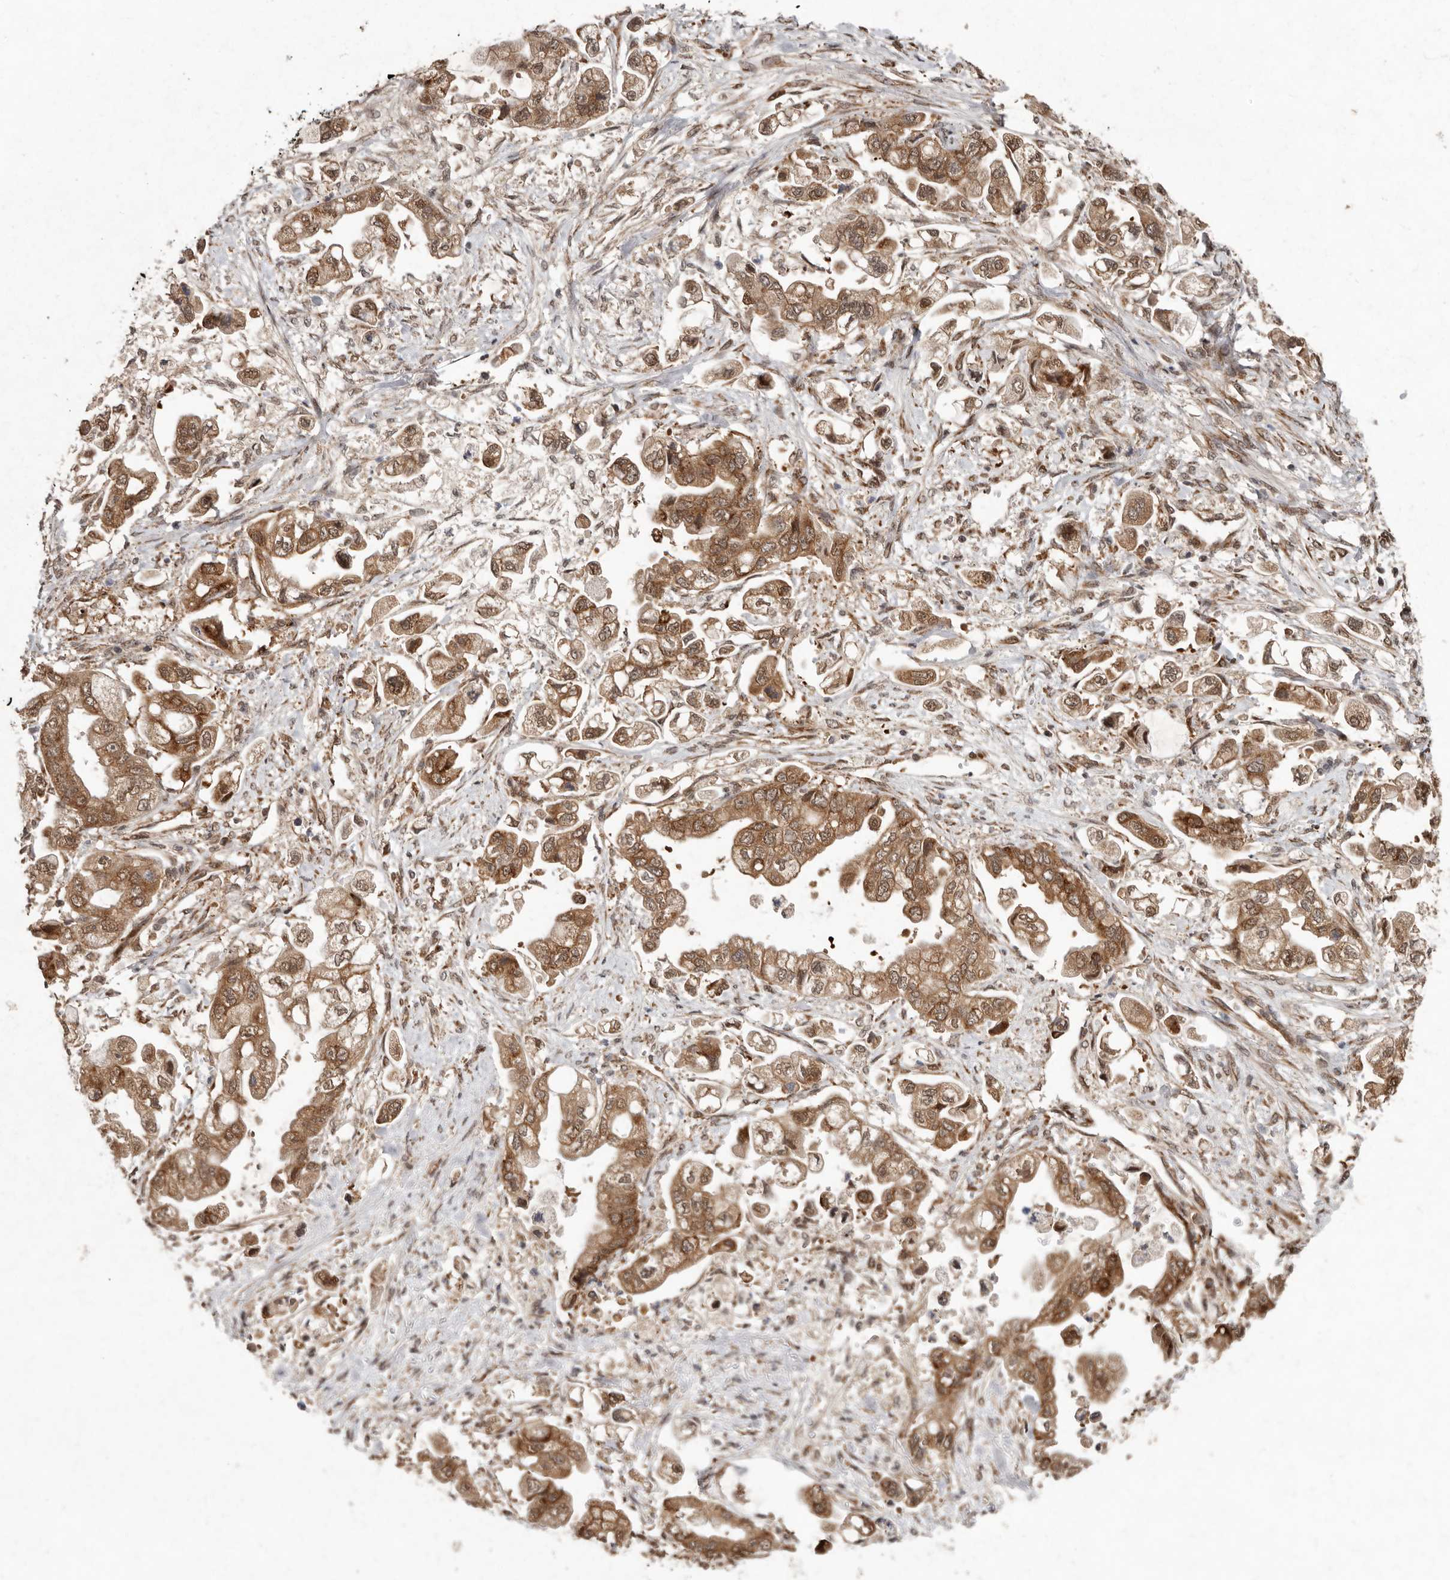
{"staining": {"intensity": "moderate", "quantity": ">75%", "location": "cytoplasmic/membranous,nuclear"}, "tissue": "stomach cancer", "cell_type": "Tumor cells", "image_type": "cancer", "snomed": [{"axis": "morphology", "description": "Adenocarcinoma, NOS"}, {"axis": "topography", "description": "Stomach"}], "caption": "A photomicrograph of human adenocarcinoma (stomach) stained for a protein demonstrates moderate cytoplasmic/membranous and nuclear brown staining in tumor cells.", "gene": "LRGUK", "patient": {"sex": "male", "age": 62}}